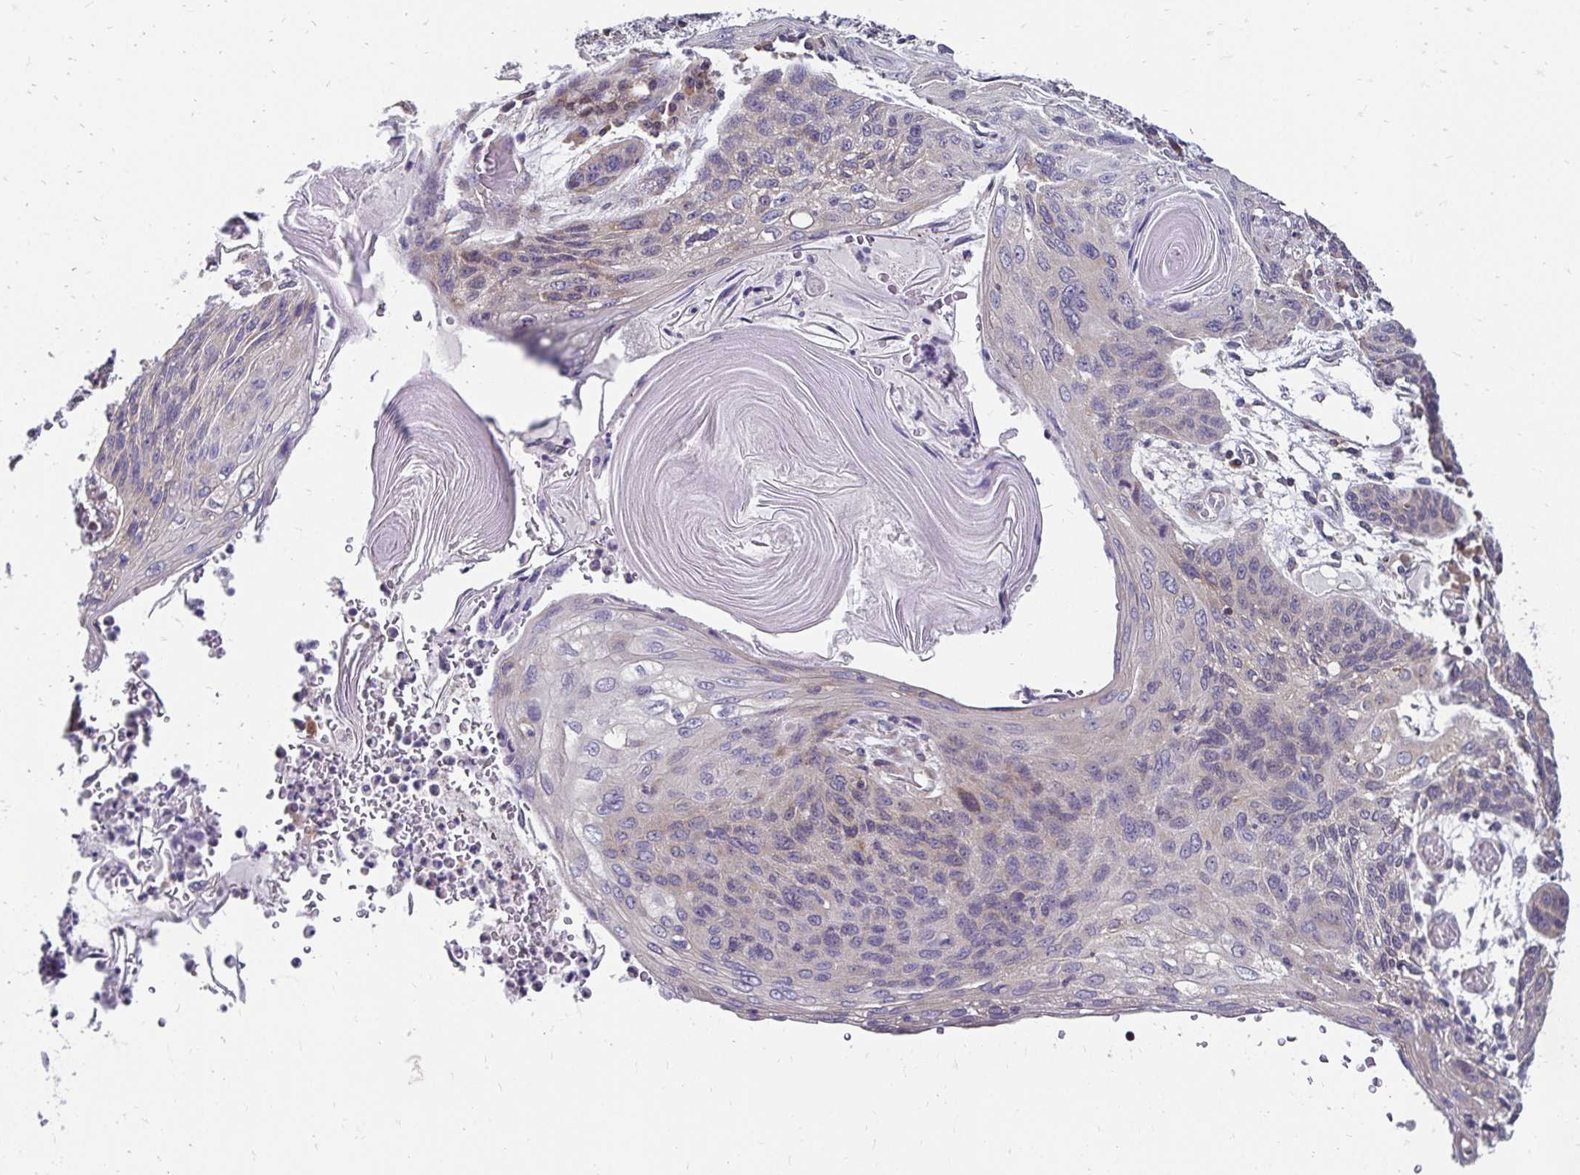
{"staining": {"intensity": "negative", "quantity": "none", "location": "none"}, "tissue": "lung cancer", "cell_type": "Tumor cells", "image_type": "cancer", "snomed": [{"axis": "morphology", "description": "Squamous cell carcinoma, NOS"}, {"axis": "morphology", "description": "Squamous cell carcinoma, metastatic, NOS"}, {"axis": "topography", "description": "Lymph node"}, {"axis": "topography", "description": "Lung"}], "caption": "The photomicrograph displays no staining of tumor cells in lung squamous cell carcinoma.", "gene": "CBX7", "patient": {"sex": "male", "age": 41}}